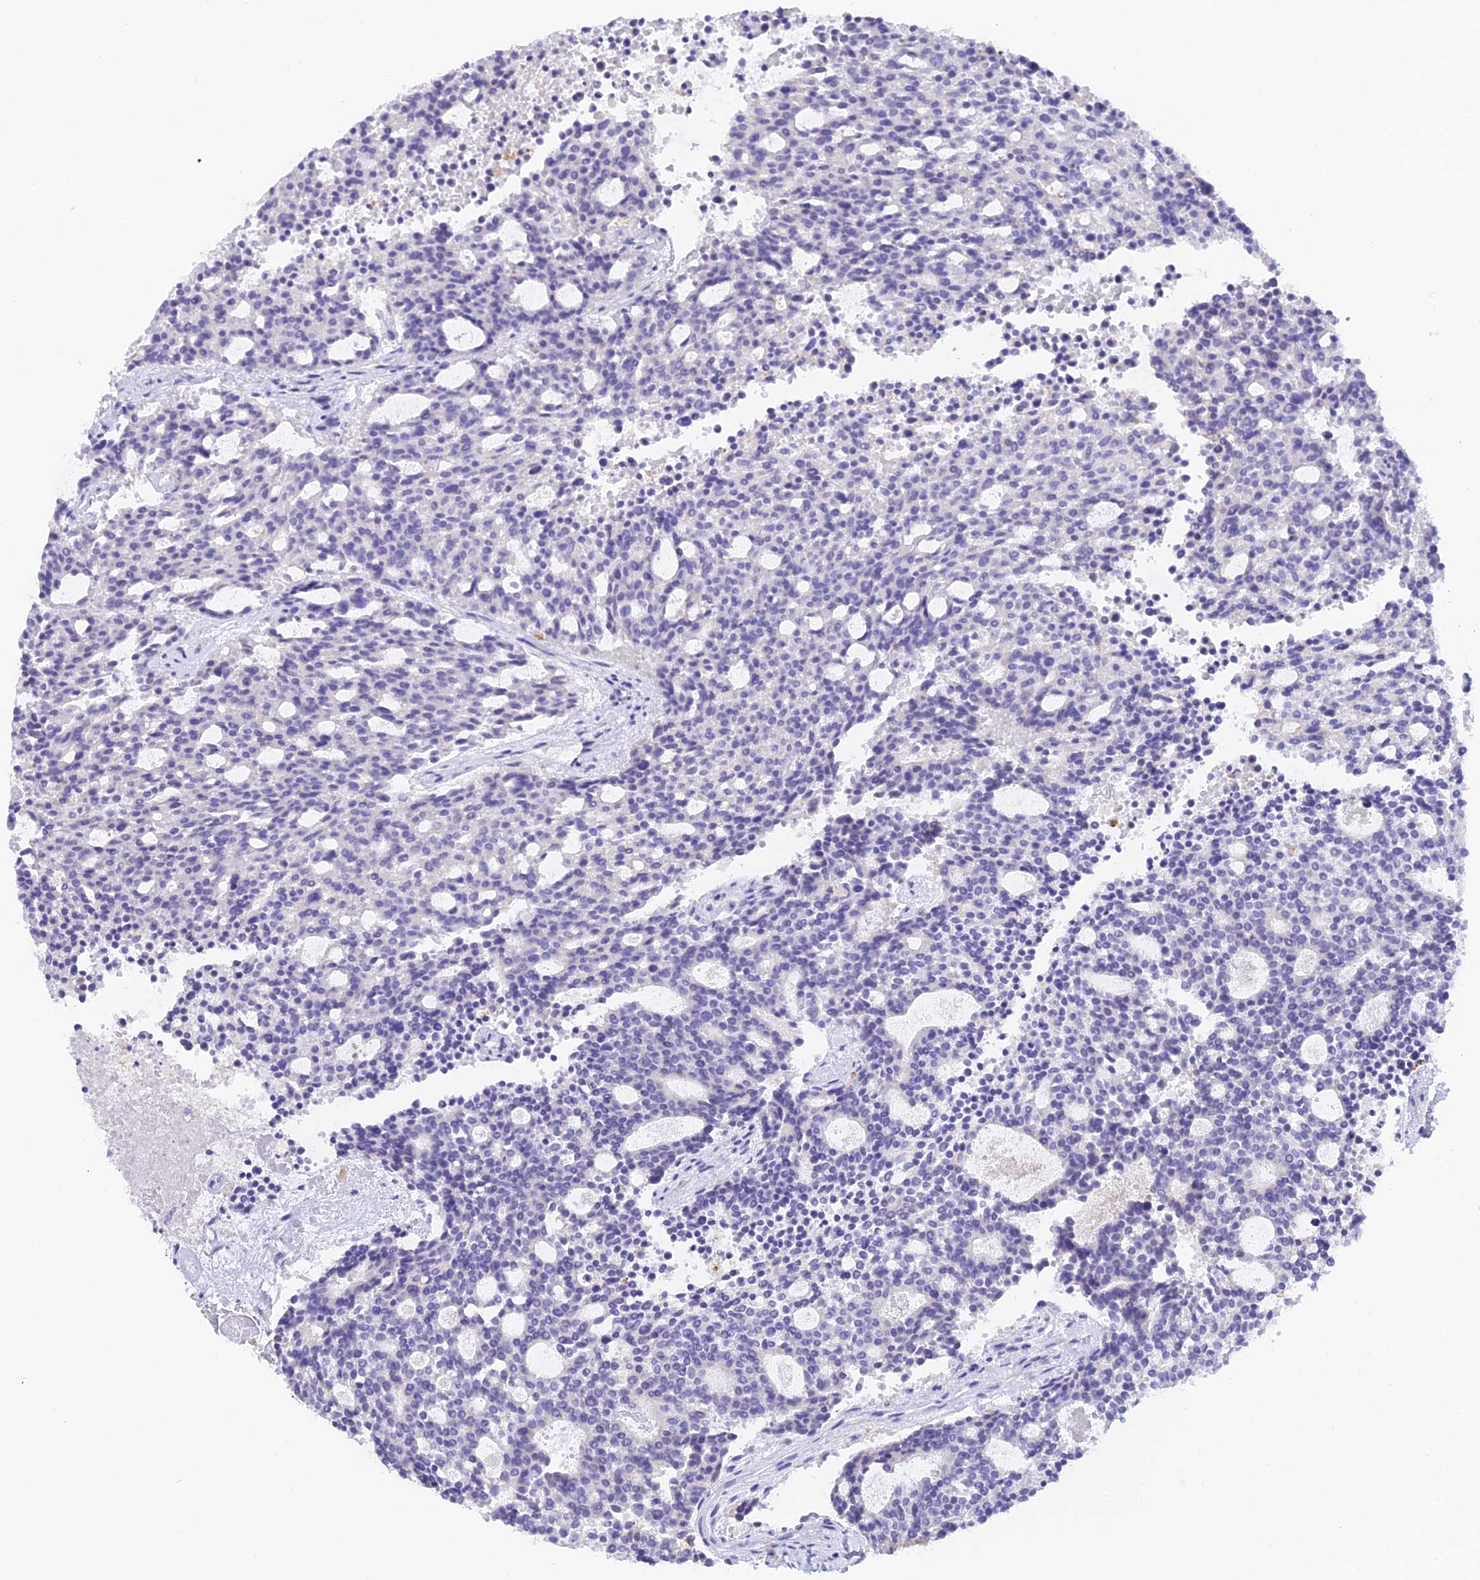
{"staining": {"intensity": "negative", "quantity": "none", "location": "none"}, "tissue": "carcinoid", "cell_type": "Tumor cells", "image_type": "cancer", "snomed": [{"axis": "morphology", "description": "Carcinoid, malignant, NOS"}, {"axis": "topography", "description": "Pancreas"}], "caption": "Immunohistochemical staining of human carcinoid shows no significant staining in tumor cells.", "gene": "C12orf29", "patient": {"sex": "female", "age": 54}}